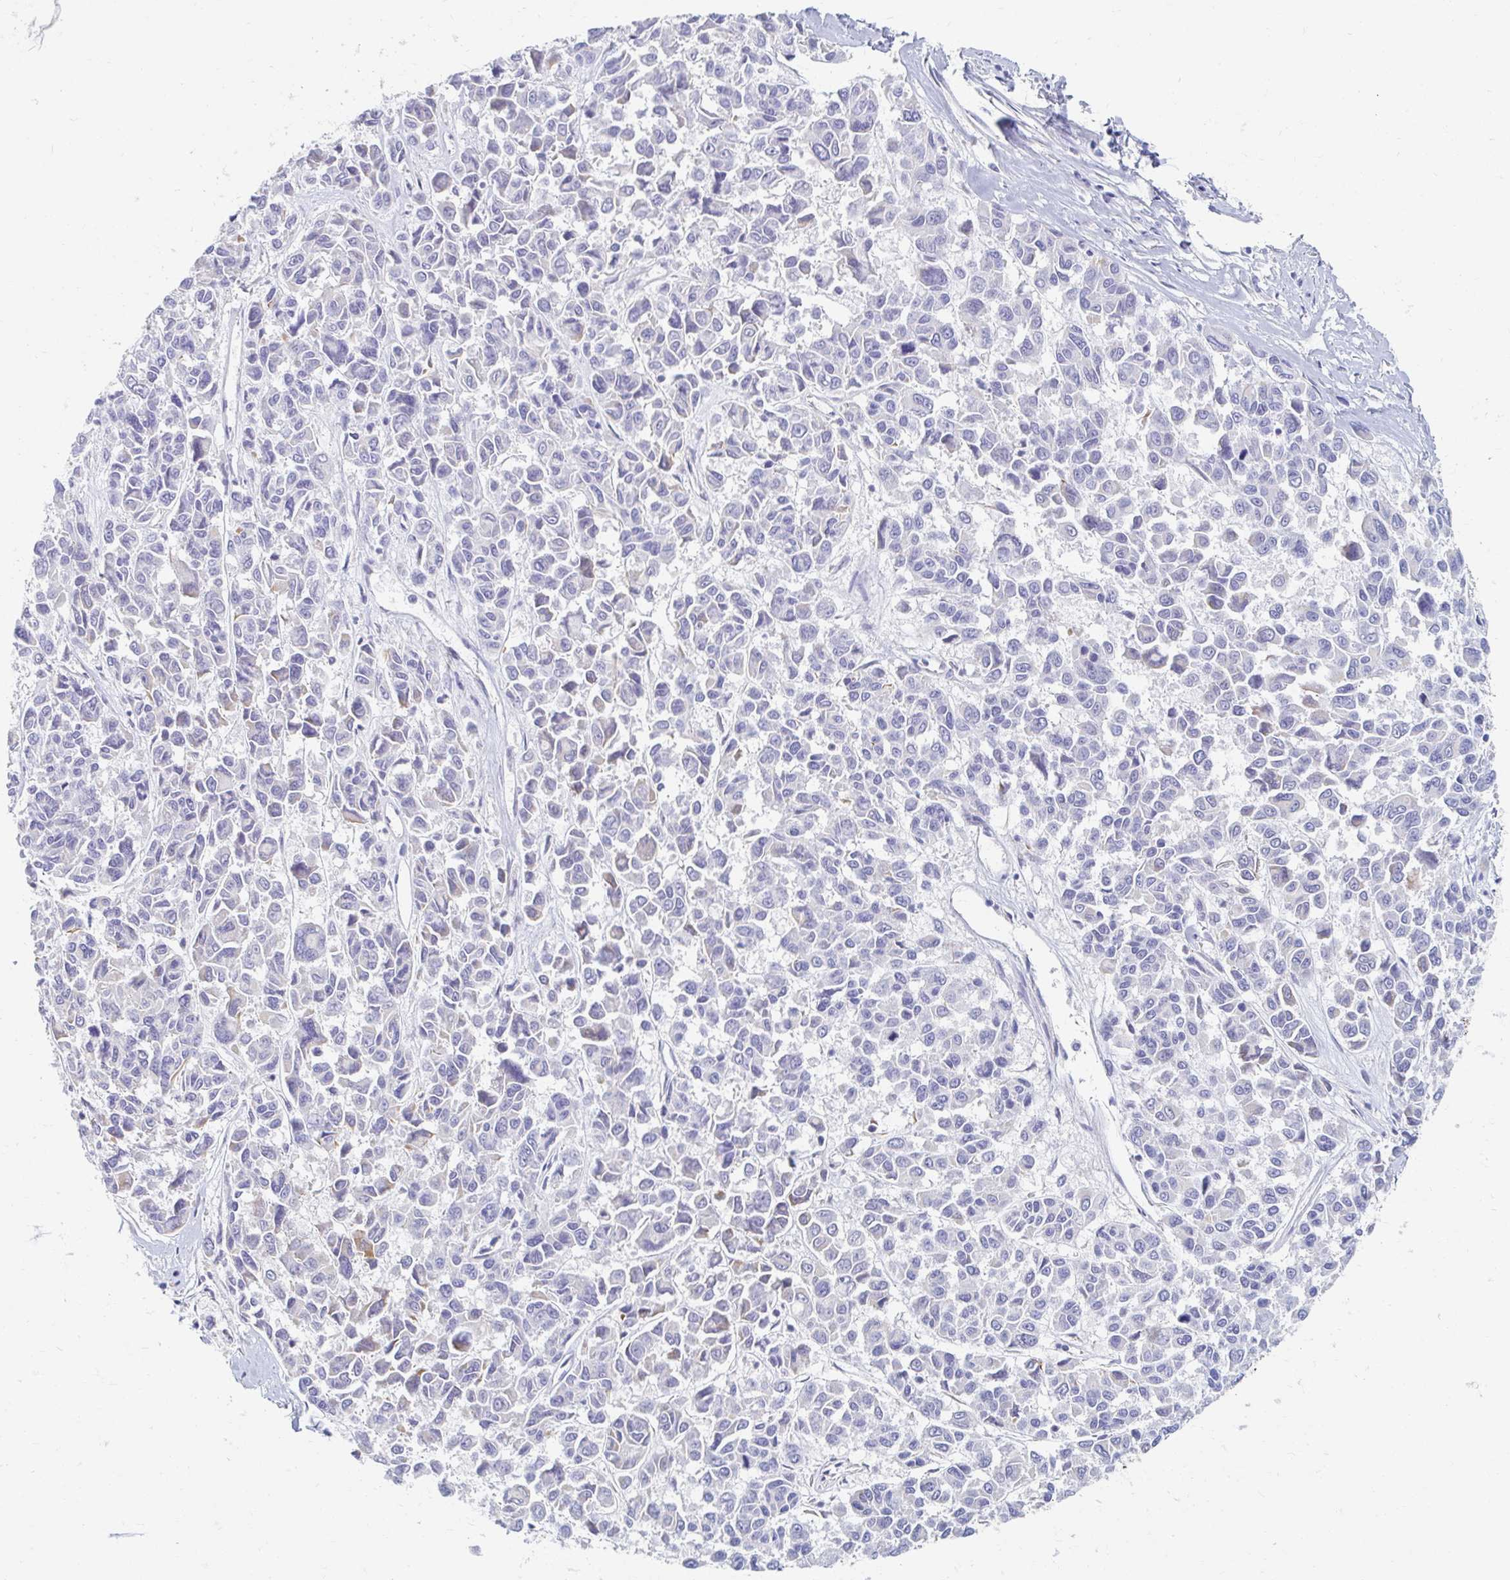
{"staining": {"intensity": "negative", "quantity": "none", "location": "none"}, "tissue": "melanoma", "cell_type": "Tumor cells", "image_type": "cancer", "snomed": [{"axis": "morphology", "description": "Malignant melanoma, NOS"}, {"axis": "topography", "description": "Skin"}], "caption": "An image of human melanoma is negative for staining in tumor cells.", "gene": "MYLK2", "patient": {"sex": "female", "age": 66}}